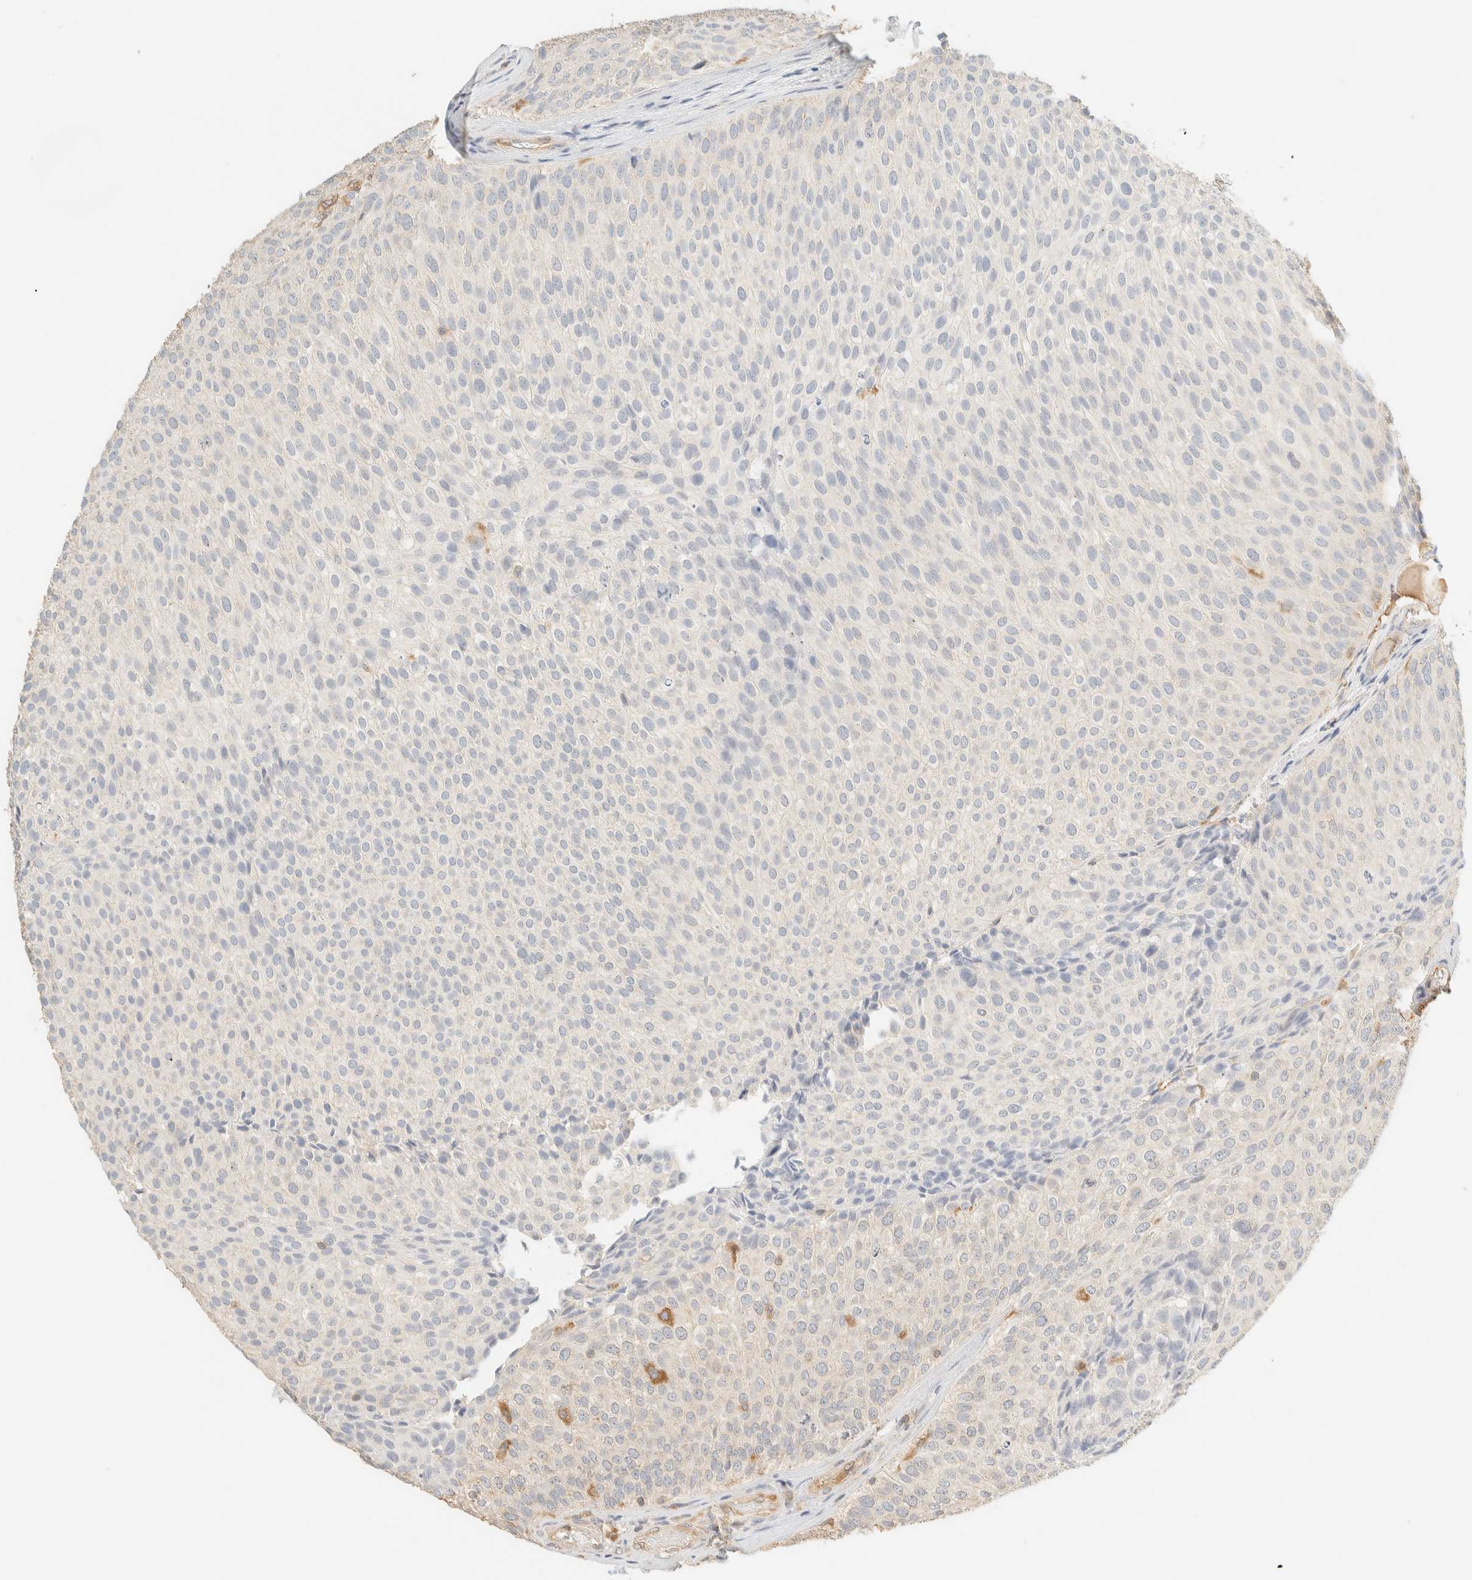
{"staining": {"intensity": "negative", "quantity": "none", "location": "none"}, "tissue": "urothelial cancer", "cell_type": "Tumor cells", "image_type": "cancer", "snomed": [{"axis": "morphology", "description": "Urothelial carcinoma, Low grade"}, {"axis": "topography", "description": "Urinary bladder"}], "caption": "Immunohistochemical staining of low-grade urothelial carcinoma displays no significant staining in tumor cells.", "gene": "FHOD1", "patient": {"sex": "male", "age": 86}}